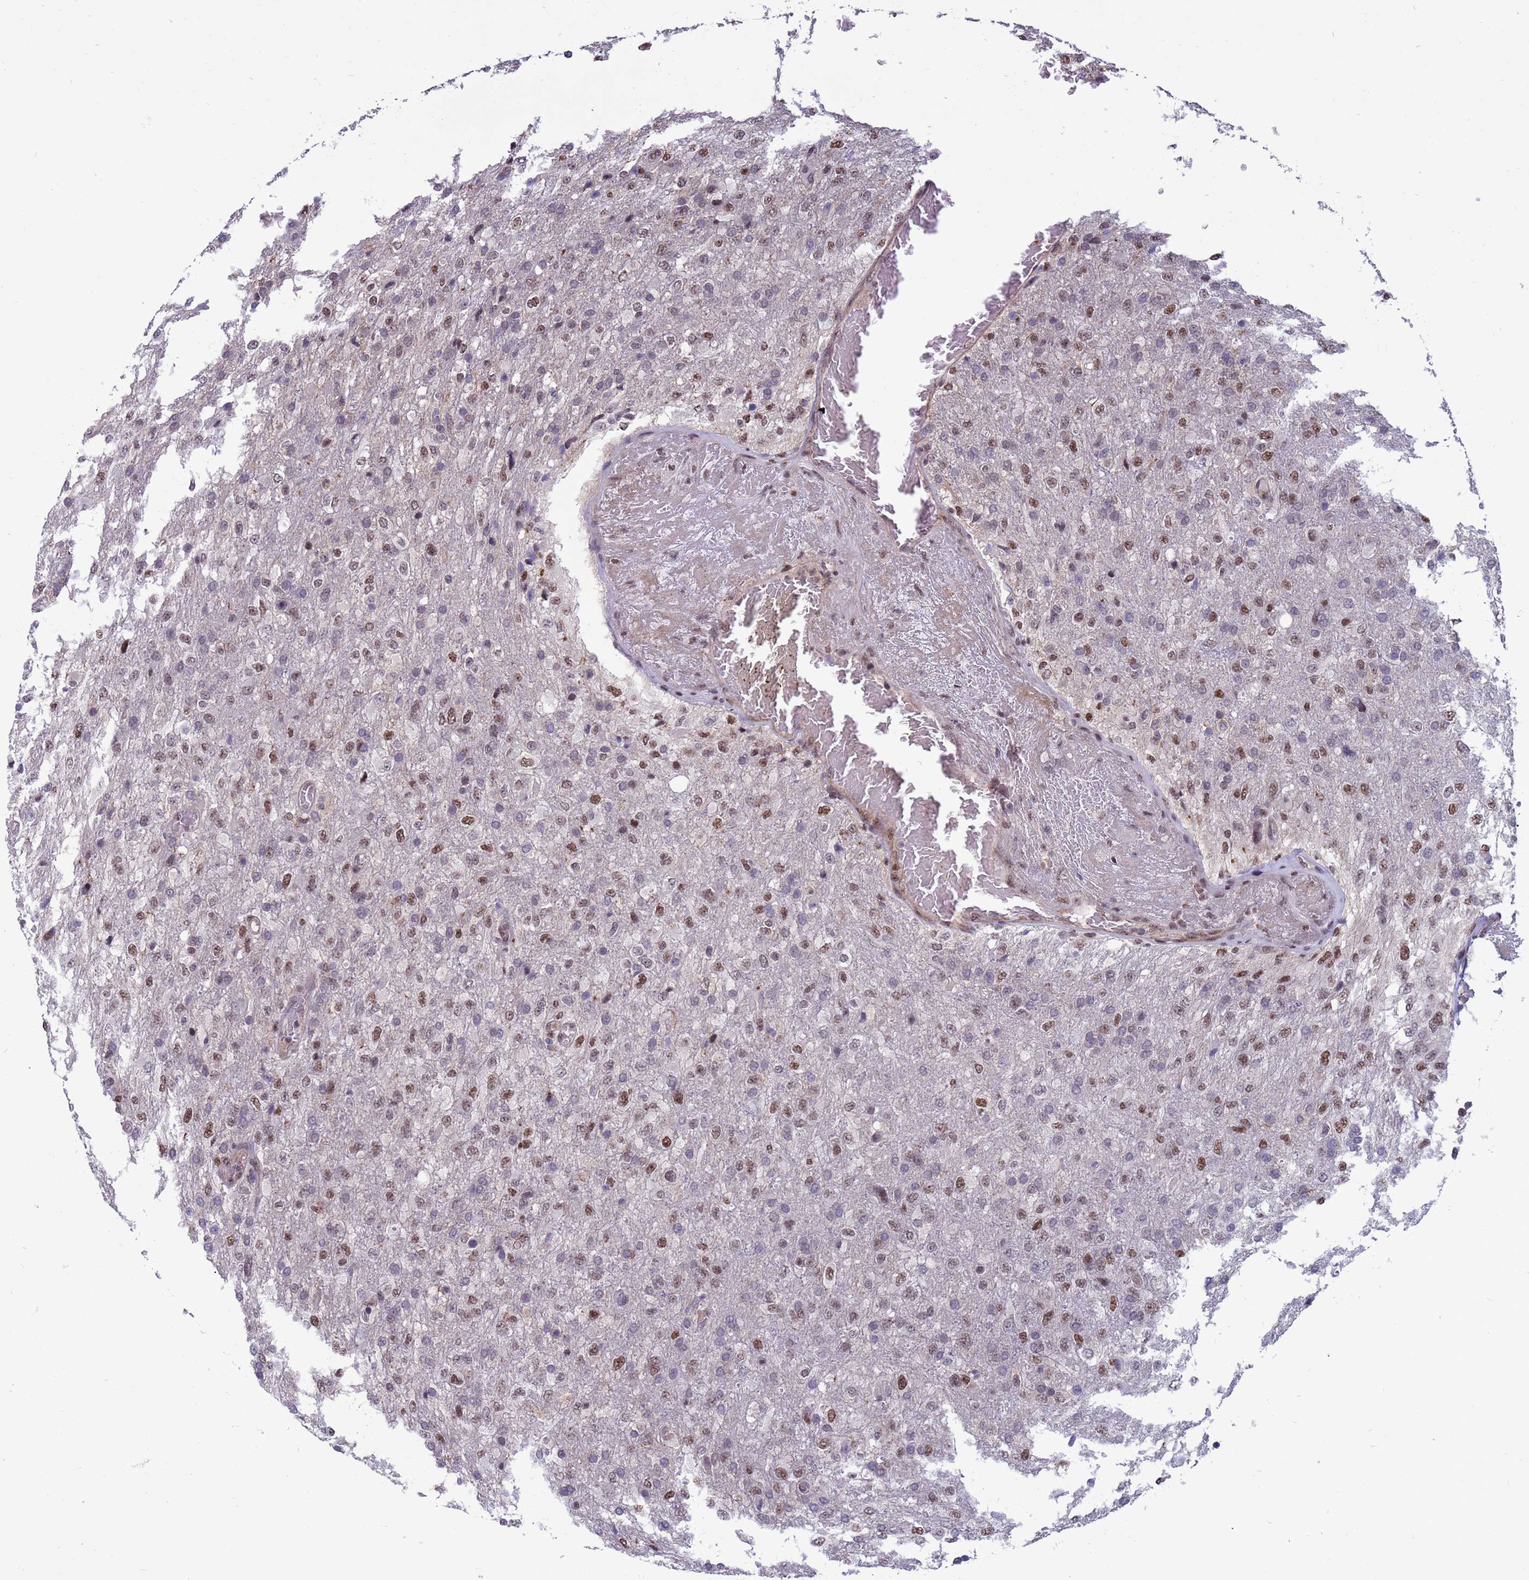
{"staining": {"intensity": "moderate", "quantity": "25%-75%", "location": "nuclear"}, "tissue": "glioma", "cell_type": "Tumor cells", "image_type": "cancer", "snomed": [{"axis": "morphology", "description": "Glioma, malignant, High grade"}, {"axis": "topography", "description": "Brain"}], "caption": "Glioma stained with immunohistochemistry (IHC) demonstrates moderate nuclear positivity in approximately 25%-75% of tumor cells.", "gene": "NSL1", "patient": {"sex": "female", "age": 74}}